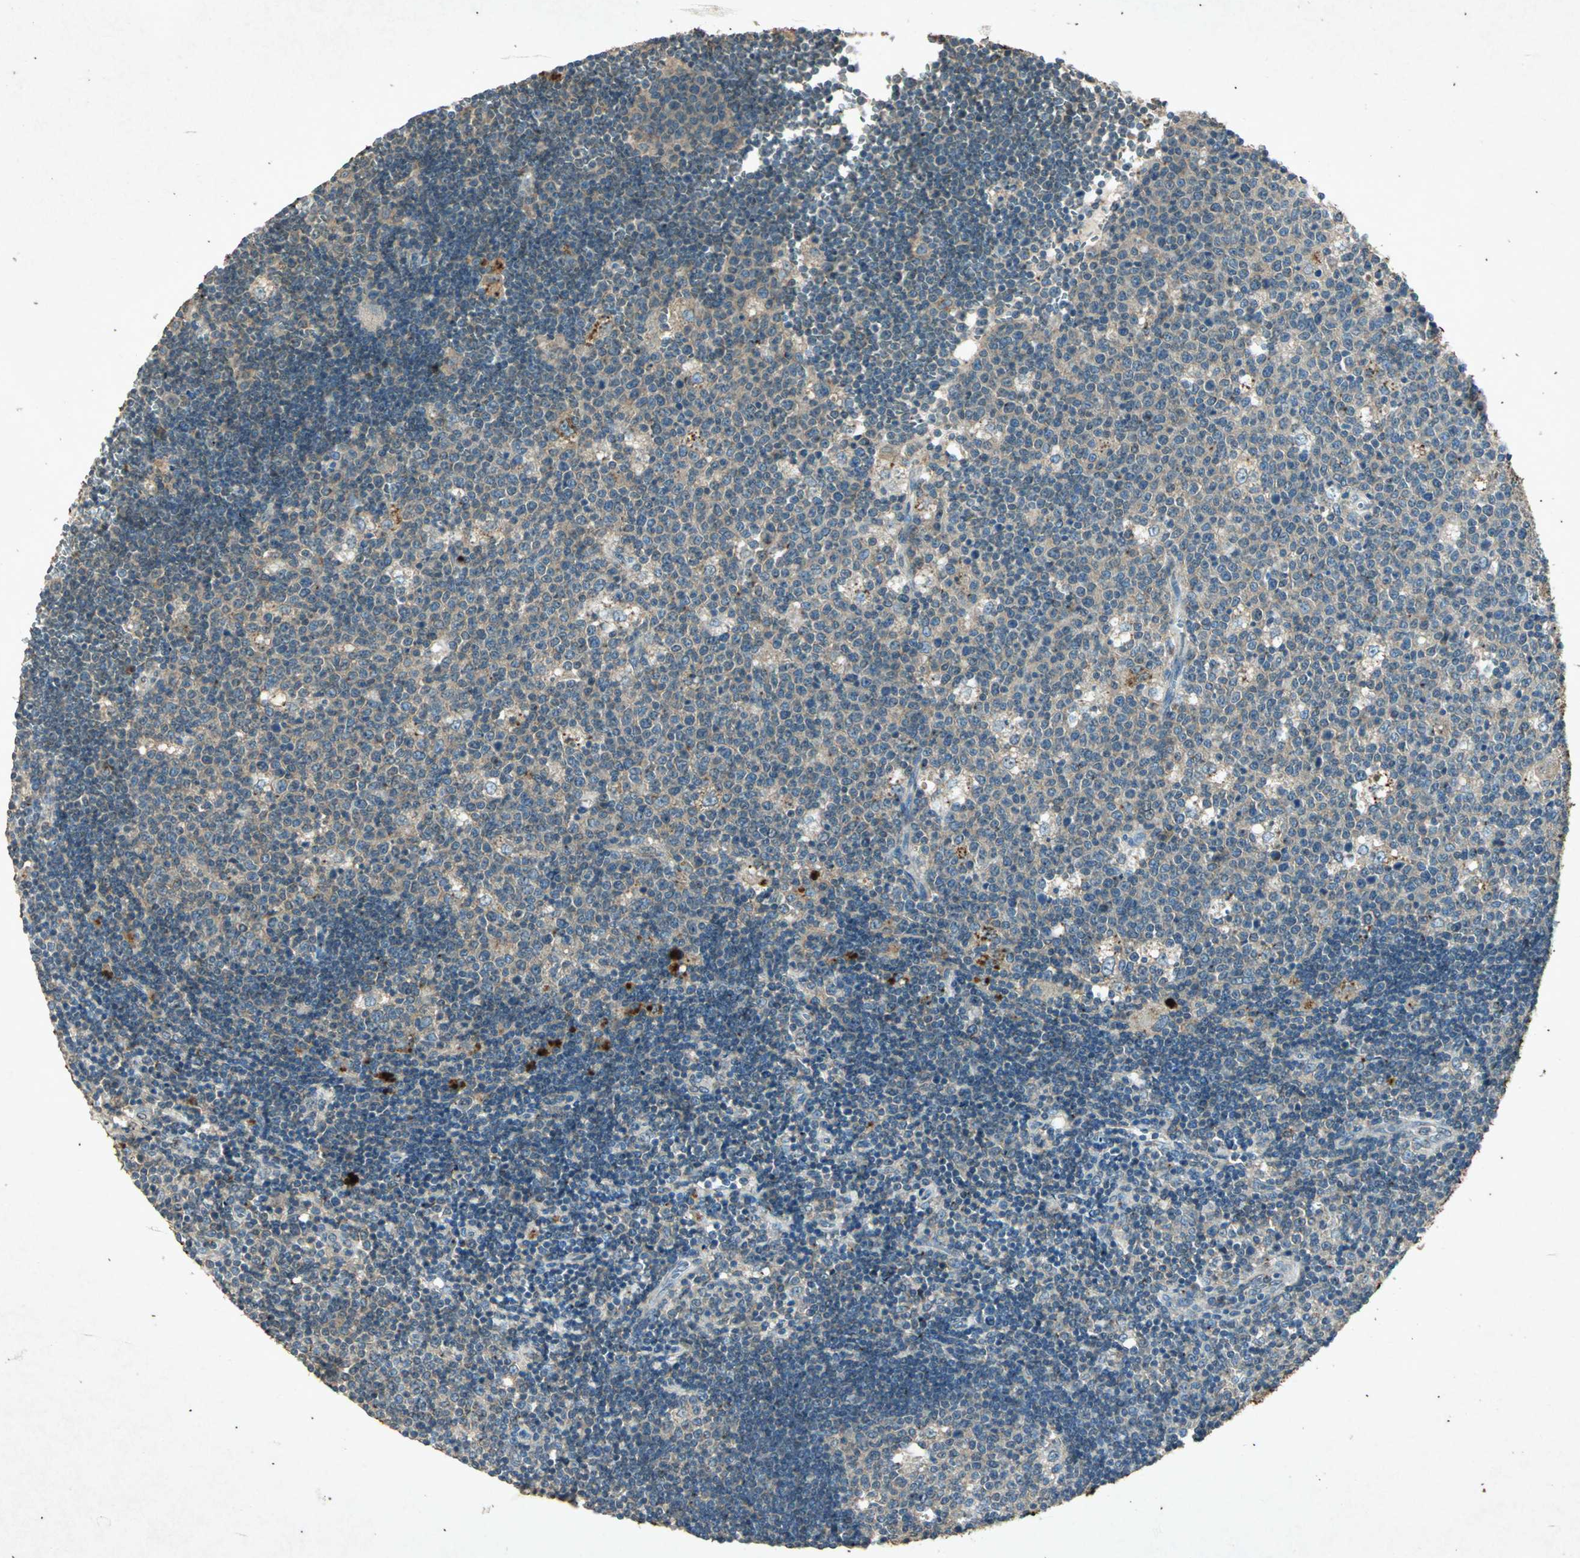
{"staining": {"intensity": "negative", "quantity": "none", "location": "none"}, "tissue": "lymph node", "cell_type": "Germinal center cells", "image_type": "normal", "snomed": [{"axis": "morphology", "description": "Normal tissue, NOS"}, {"axis": "topography", "description": "Lymph node"}, {"axis": "topography", "description": "Salivary gland"}], "caption": "Immunohistochemistry (IHC) image of benign human lymph node stained for a protein (brown), which reveals no staining in germinal center cells.", "gene": "PSEN1", "patient": {"sex": "male", "age": 8}}